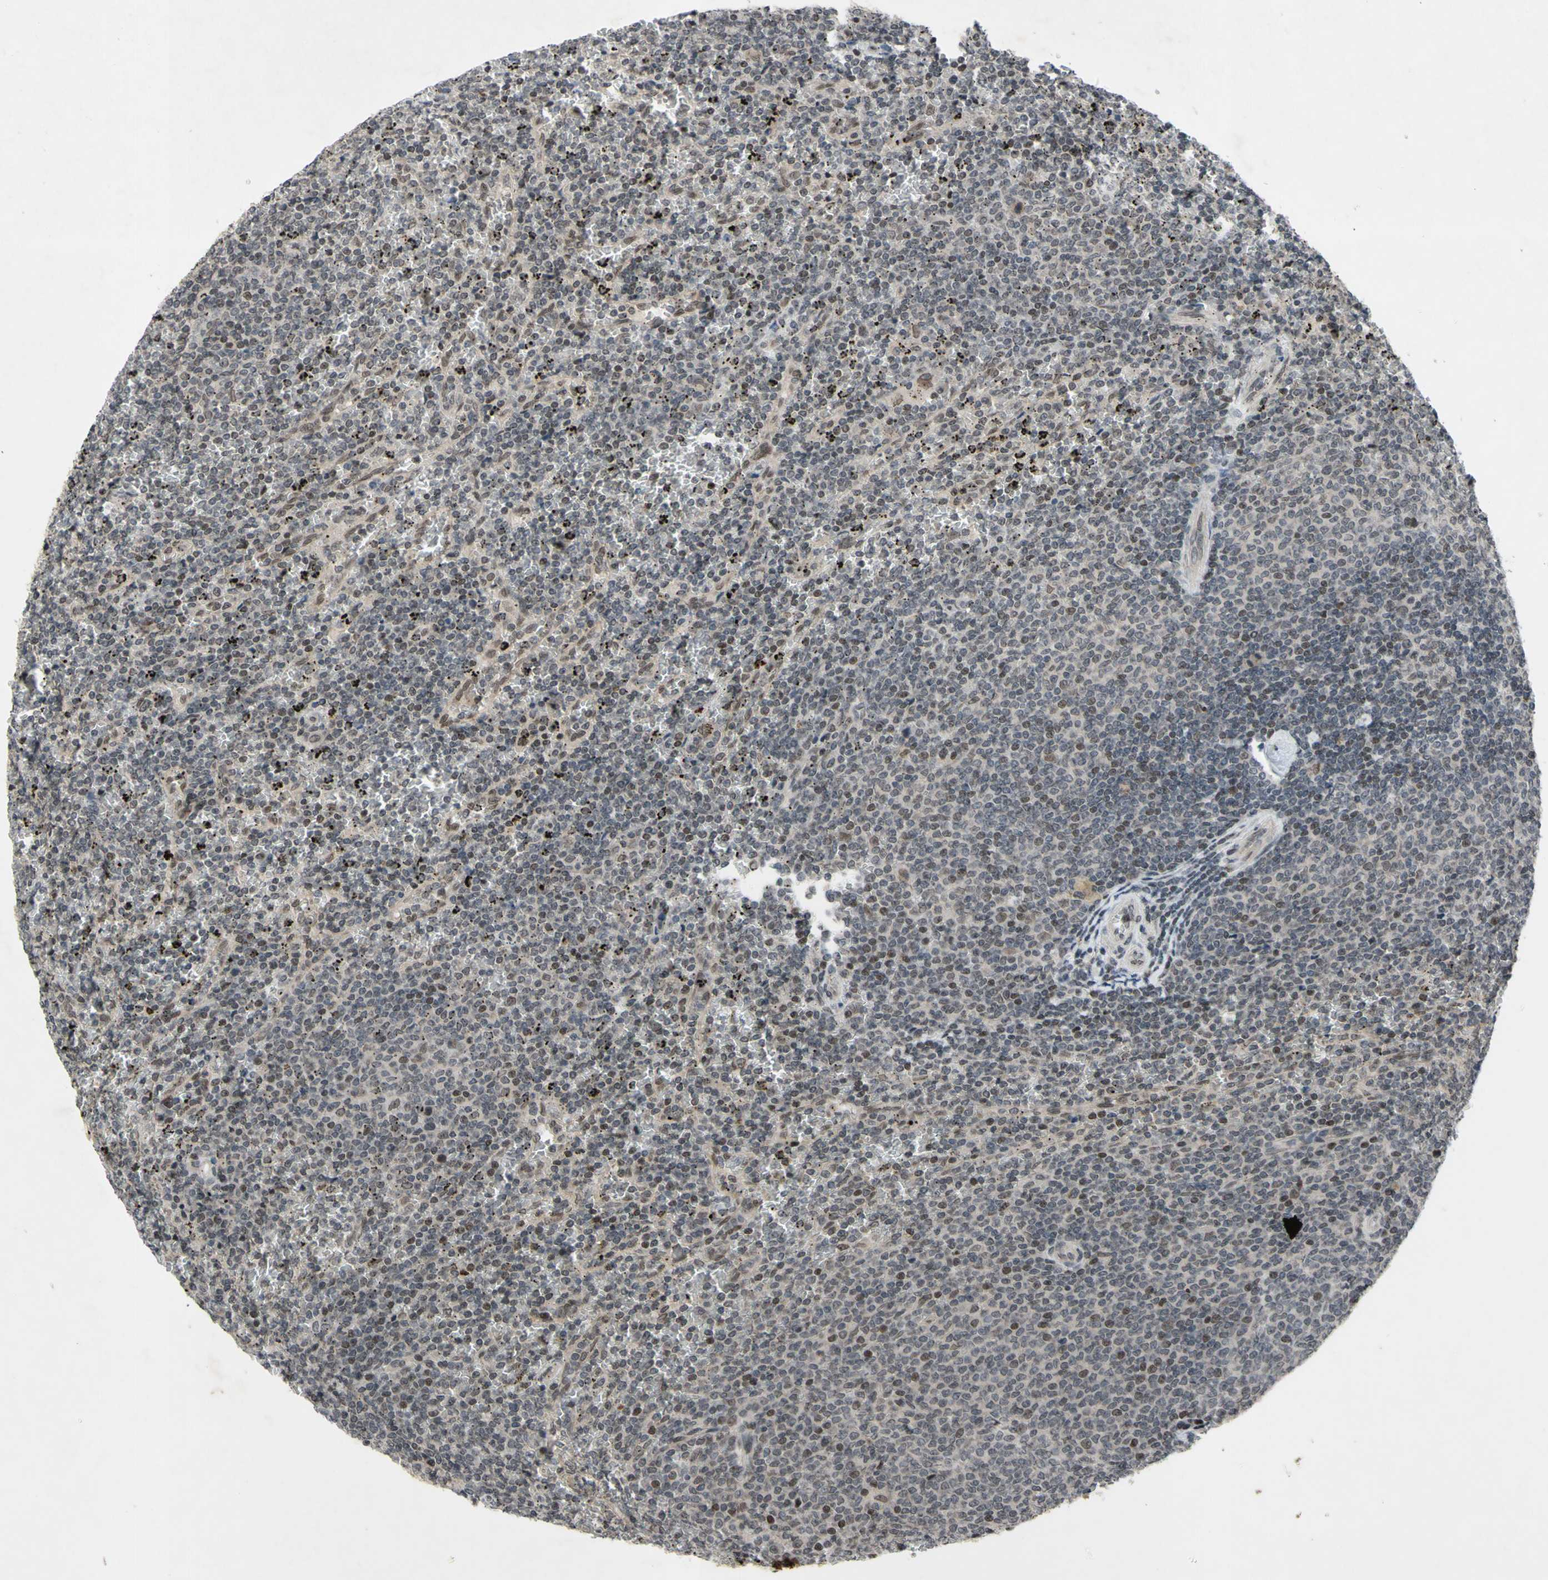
{"staining": {"intensity": "weak", "quantity": "25%-75%", "location": "cytoplasmic/membranous,nuclear"}, "tissue": "lymphoma", "cell_type": "Tumor cells", "image_type": "cancer", "snomed": [{"axis": "morphology", "description": "Malignant lymphoma, non-Hodgkin's type, Low grade"}, {"axis": "topography", "description": "Spleen"}], "caption": "Lymphoma stained with immunohistochemistry reveals weak cytoplasmic/membranous and nuclear expression in approximately 25%-75% of tumor cells.", "gene": "XPO1", "patient": {"sex": "female", "age": 77}}